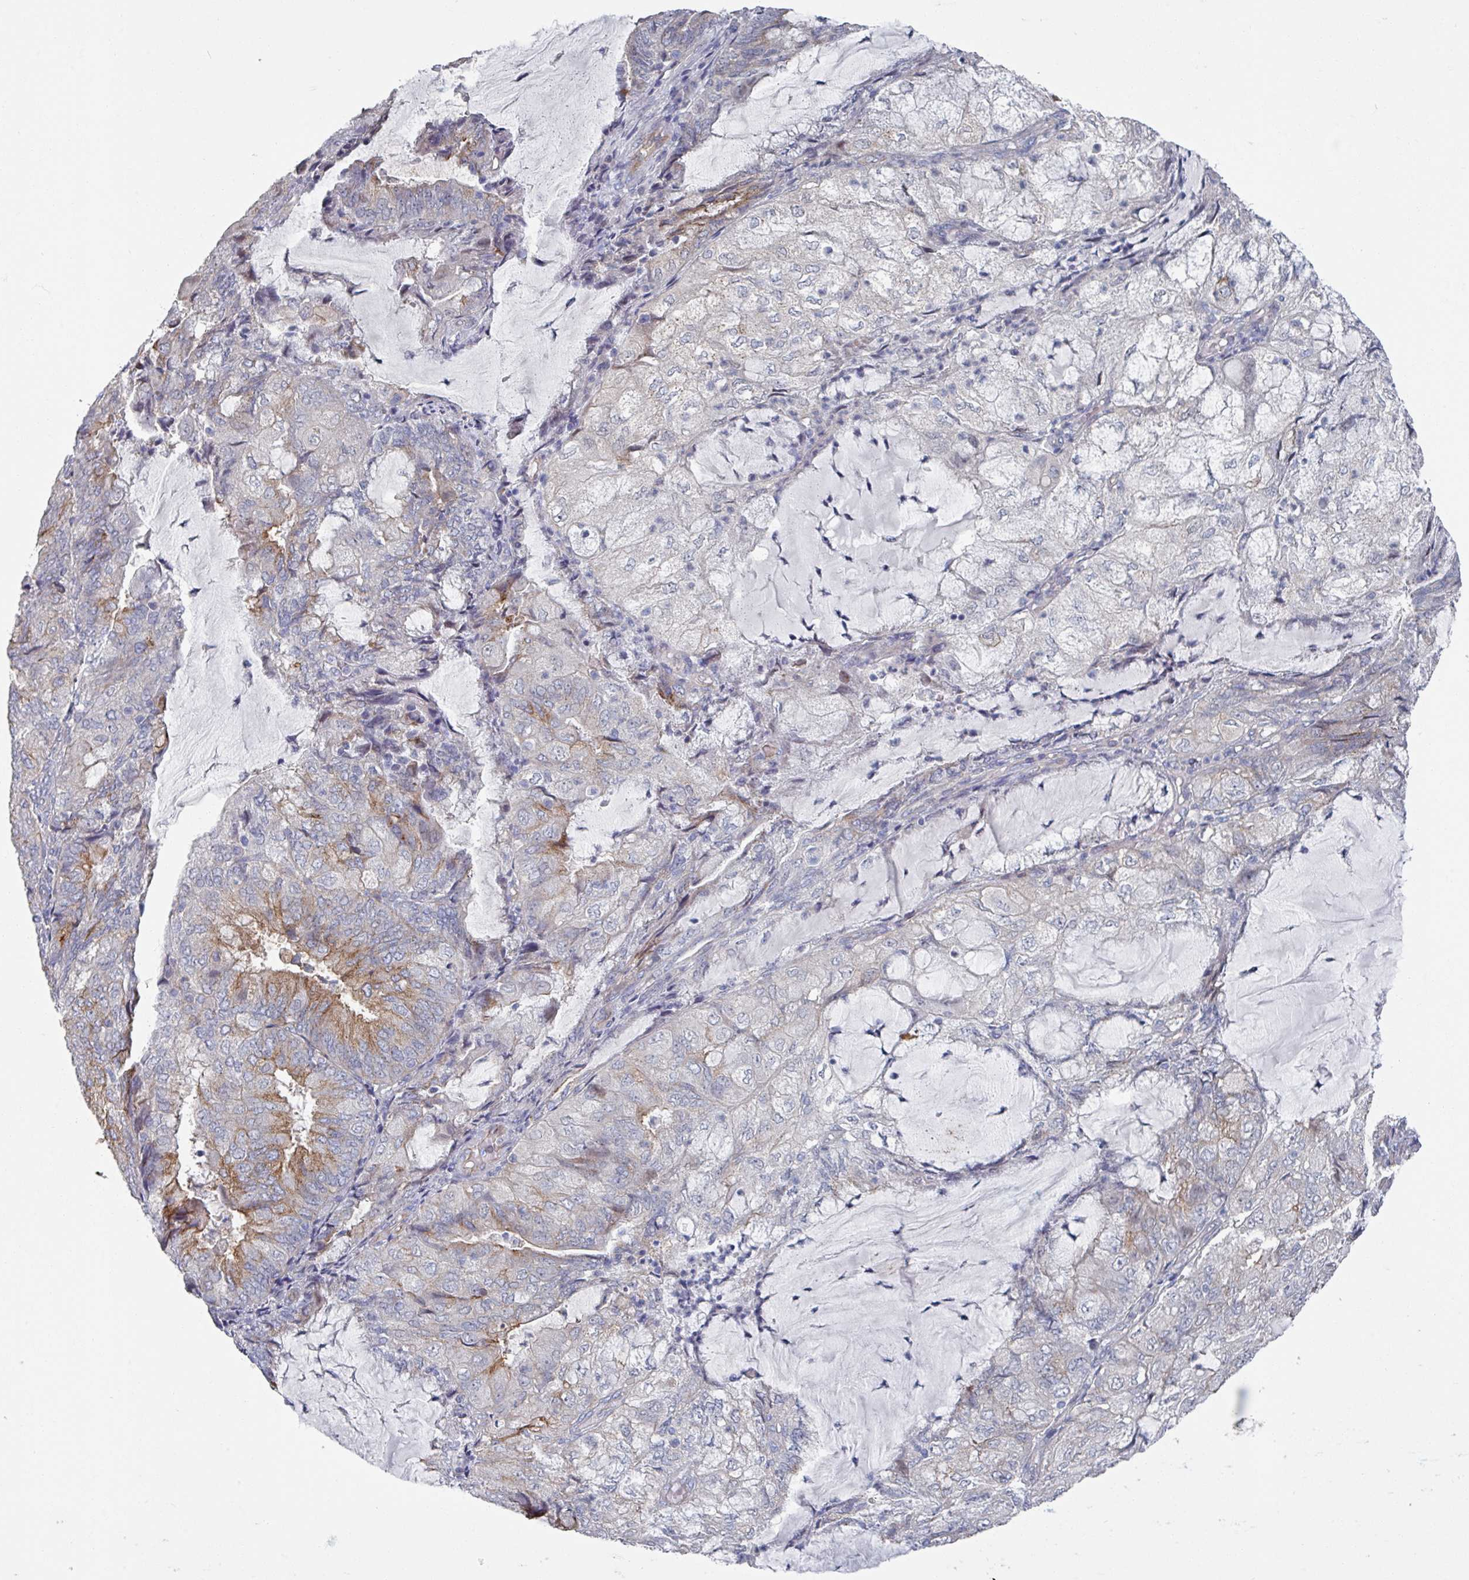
{"staining": {"intensity": "moderate", "quantity": "<25%", "location": "cytoplasmic/membranous"}, "tissue": "endometrial cancer", "cell_type": "Tumor cells", "image_type": "cancer", "snomed": [{"axis": "morphology", "description": "Adenocarcinoma, NOS"}, {"axis": "topography", "description": "Endometrium"}], "caption": "There is low levels of moderate cytoplasmic/membranous staining in tumor cells of endometrial adenocarcinoma, as demonstrated by immunohistochemical staining (brown color).", "gene": "EFL1", "patient": {"sex": "female", "age": 81}}